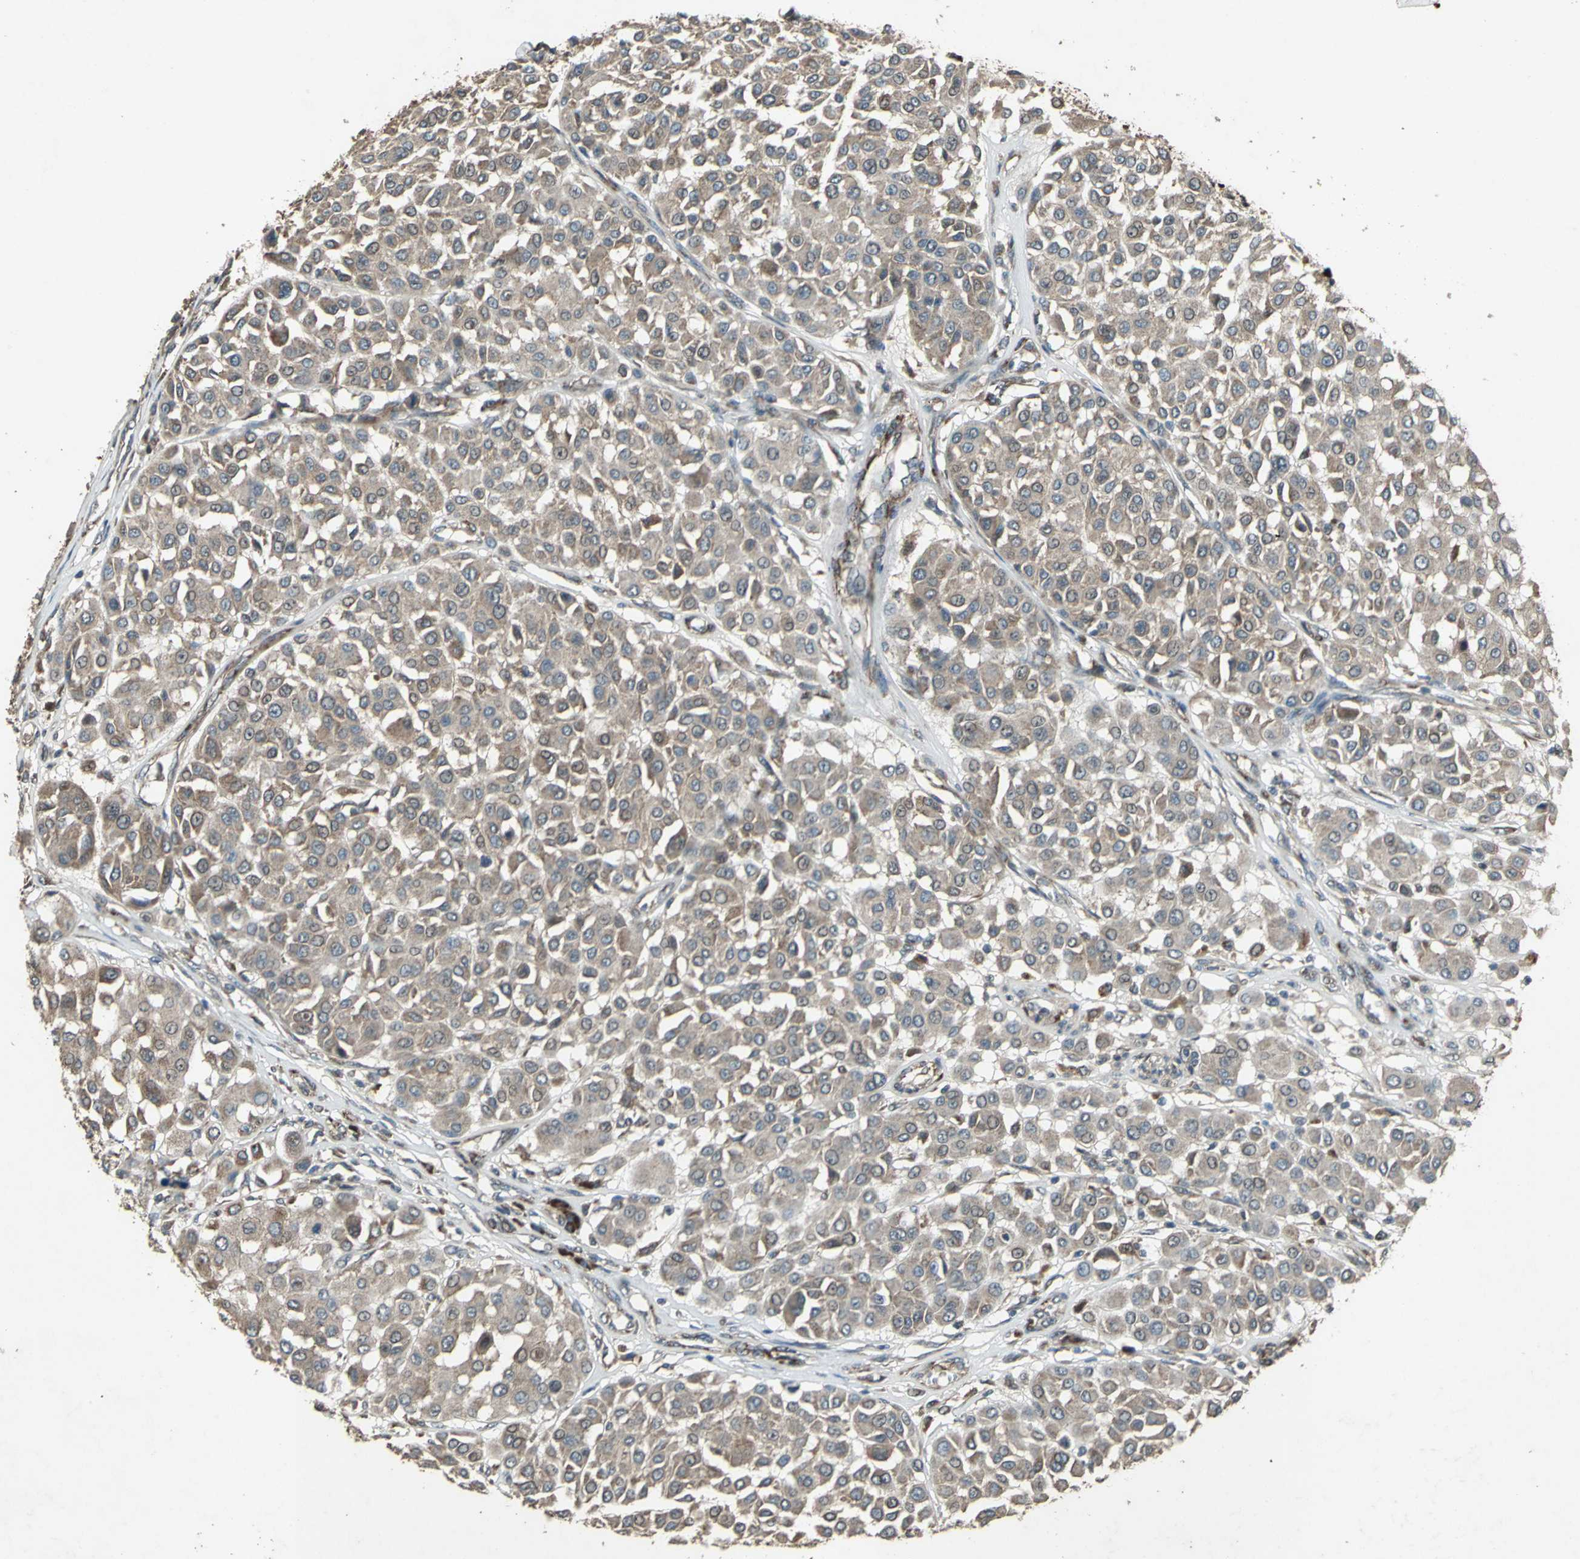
{"staining": {"intensity": "weak", "quantity": ">75%", "location": "cytoplasmic/membranous,nuclear"}, "tissue": "melanoma", "cell_type": "Tumor cells", "image_type": "cancer", "snomed": [{"axis": "morphology", "description": "Malignant melanoma, Metastatic site"}, {"axis": "topography", "description": "Soft tissue"}], "caption": "Immunohistochemical staining of malignant melanoma (metastatic site) exhibits low levels of weak cytoplasmic/membranous and nuclear expression in approximately >75% of tumor cells.", "gene": "SEPTIN4", "patient": {"sex": "male", "age": 41}}